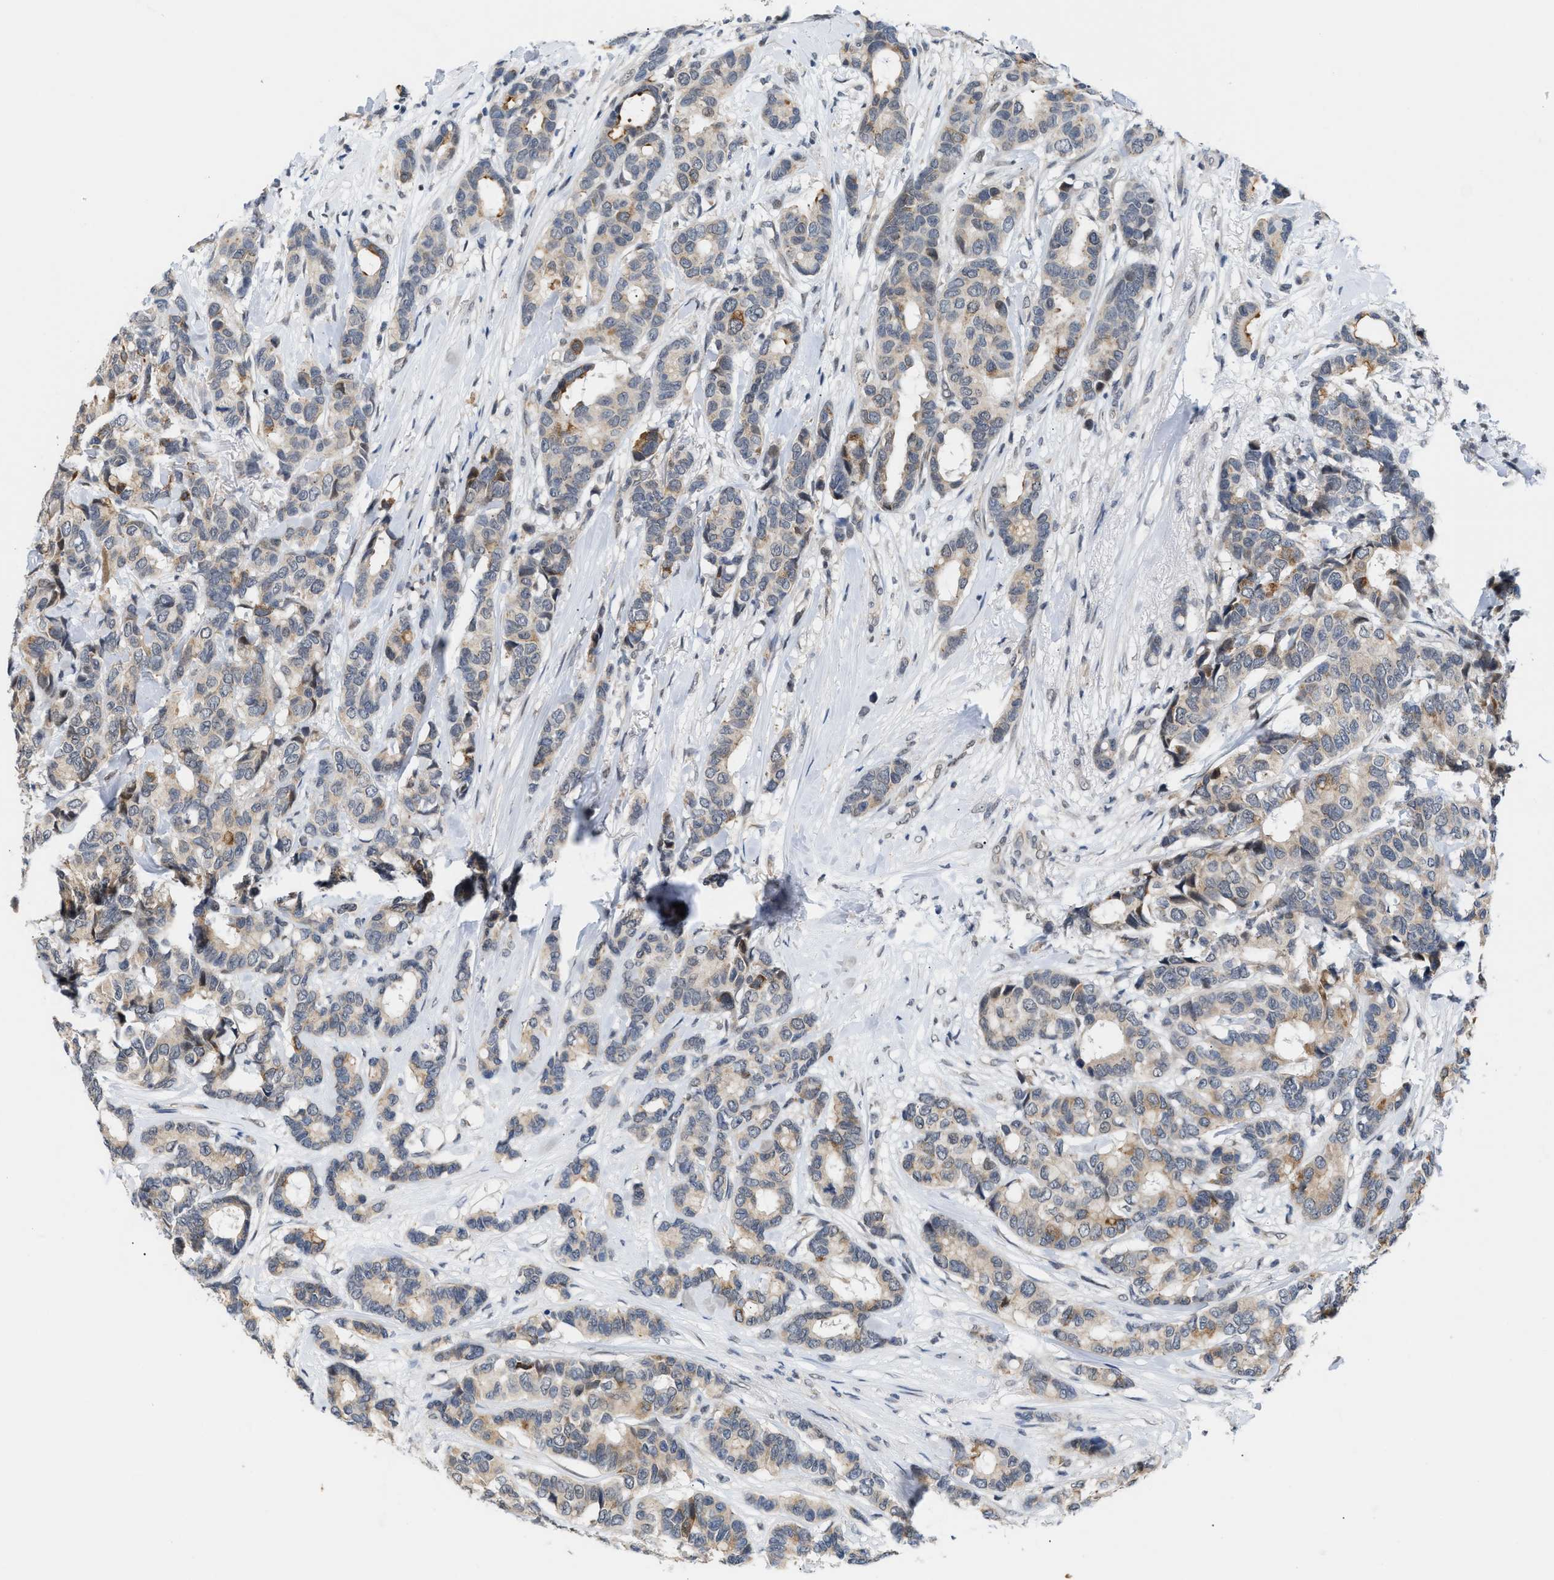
{"staining": {"intensity": "moderate", "quantity": "25%-75%", "location": "cytoplasmic/membranous"}, "tissue": "breast cancer", "cell_type": "Tumor cells", "image_type": "cancer", "snomed": [{"axis": "morphology", "description": "Duct carcinoma"}, {"axis": "topography", "description": "Breast"}], "caption": "A brown stain shows moderate cytoplasmic/membranous expression of a protein in human breast cancer (intraductal carcinoma) tumor cells.", "gene": "TXNRD3", "patient": {"sex": "female", "age": 87}}